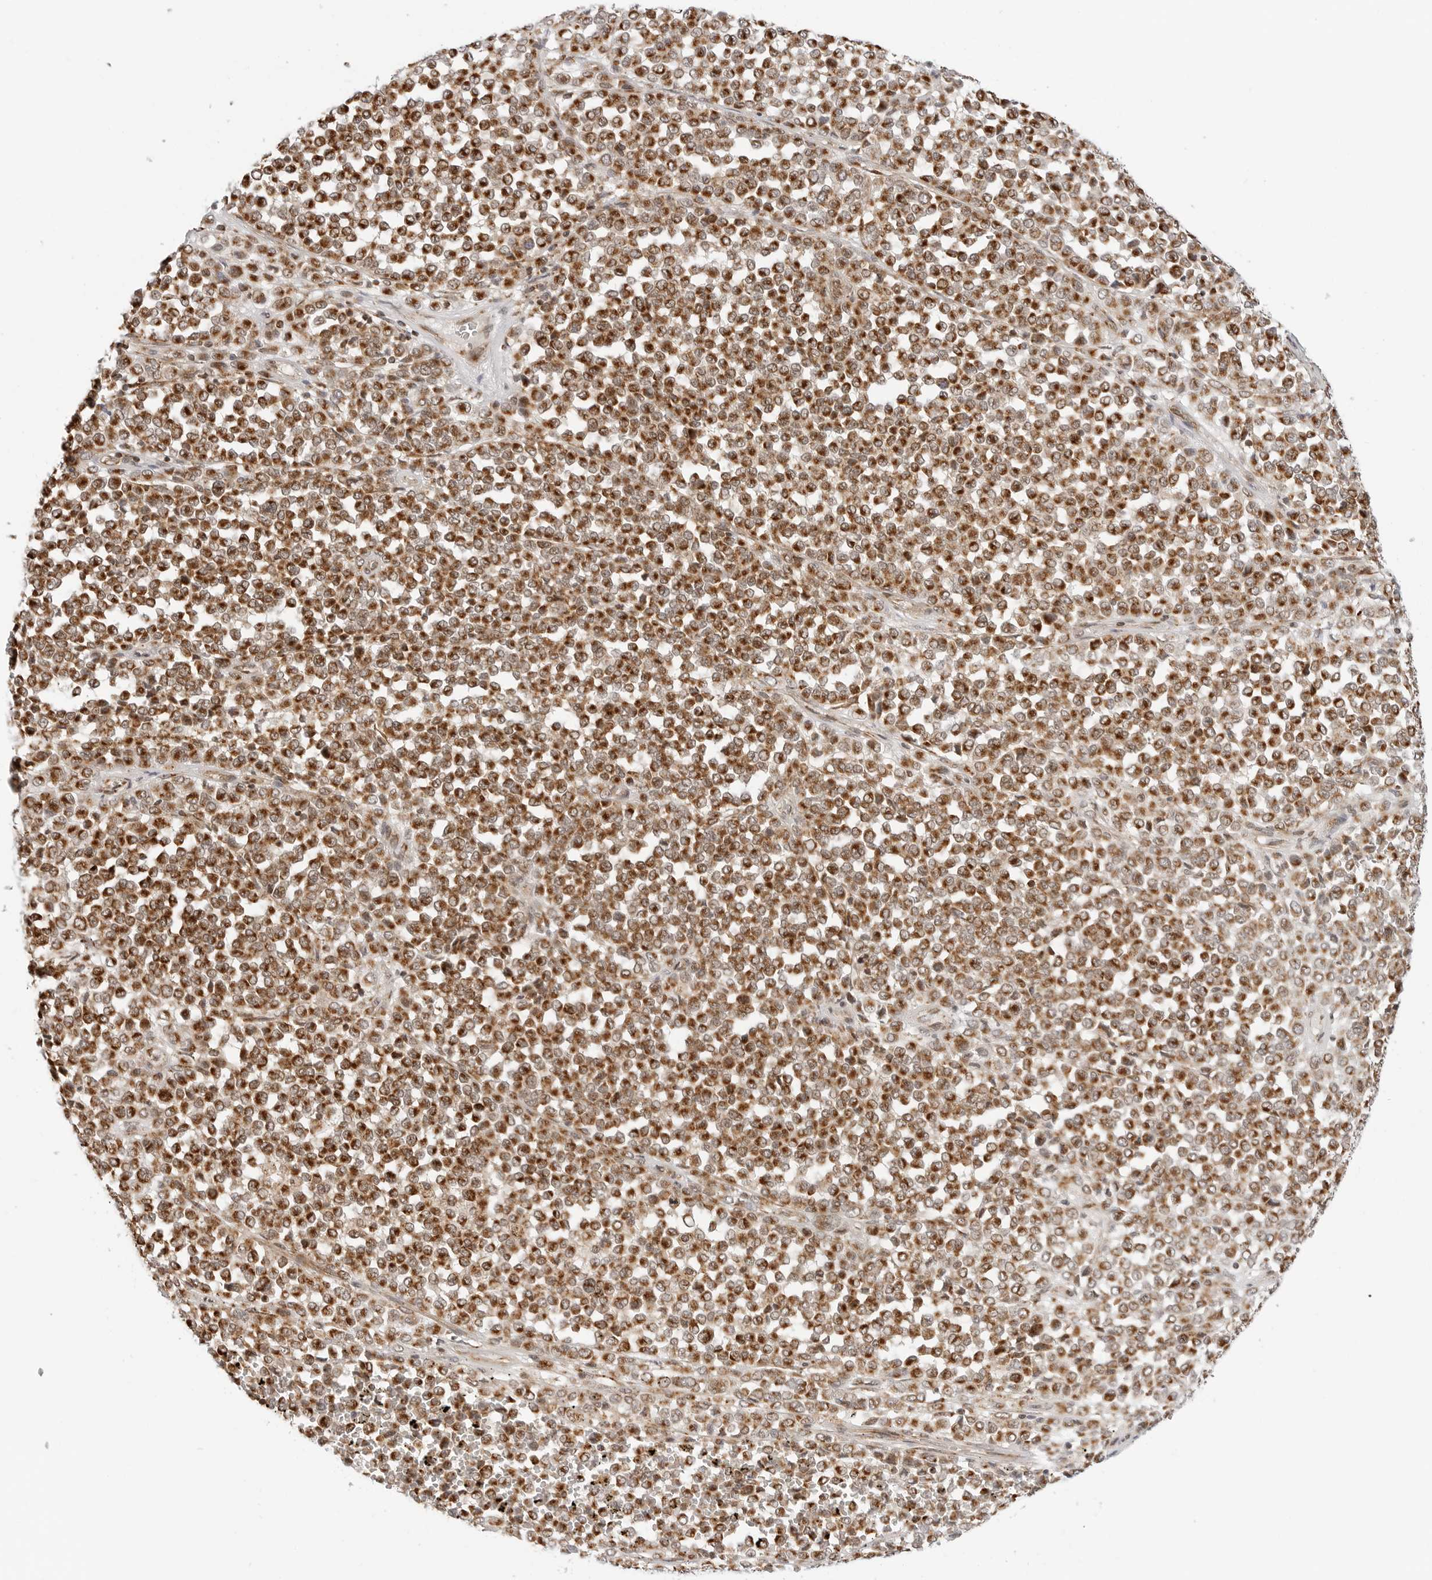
{"staining": {"intensity": "strong", "quantity": ">75%", "location": "cytoplasmic/membranous"}, "tissue": "melanoma", "cell_type": "Tumor cells", "image_type": "cancer", "snomed": [{"axis": "morphology", "description": "Malignant melanoma, Metastatic site"}, {"axis": "topography", "description": "Pancreas"}], "caption": "Protein expression analysis of malignant melanoma (metastatic site) shows strong cytoplasmic/membranous staining in approximately >75% of tumor cells.", "gene": "POLR3GL", "patient": {"sex": "female", "age": 30}}